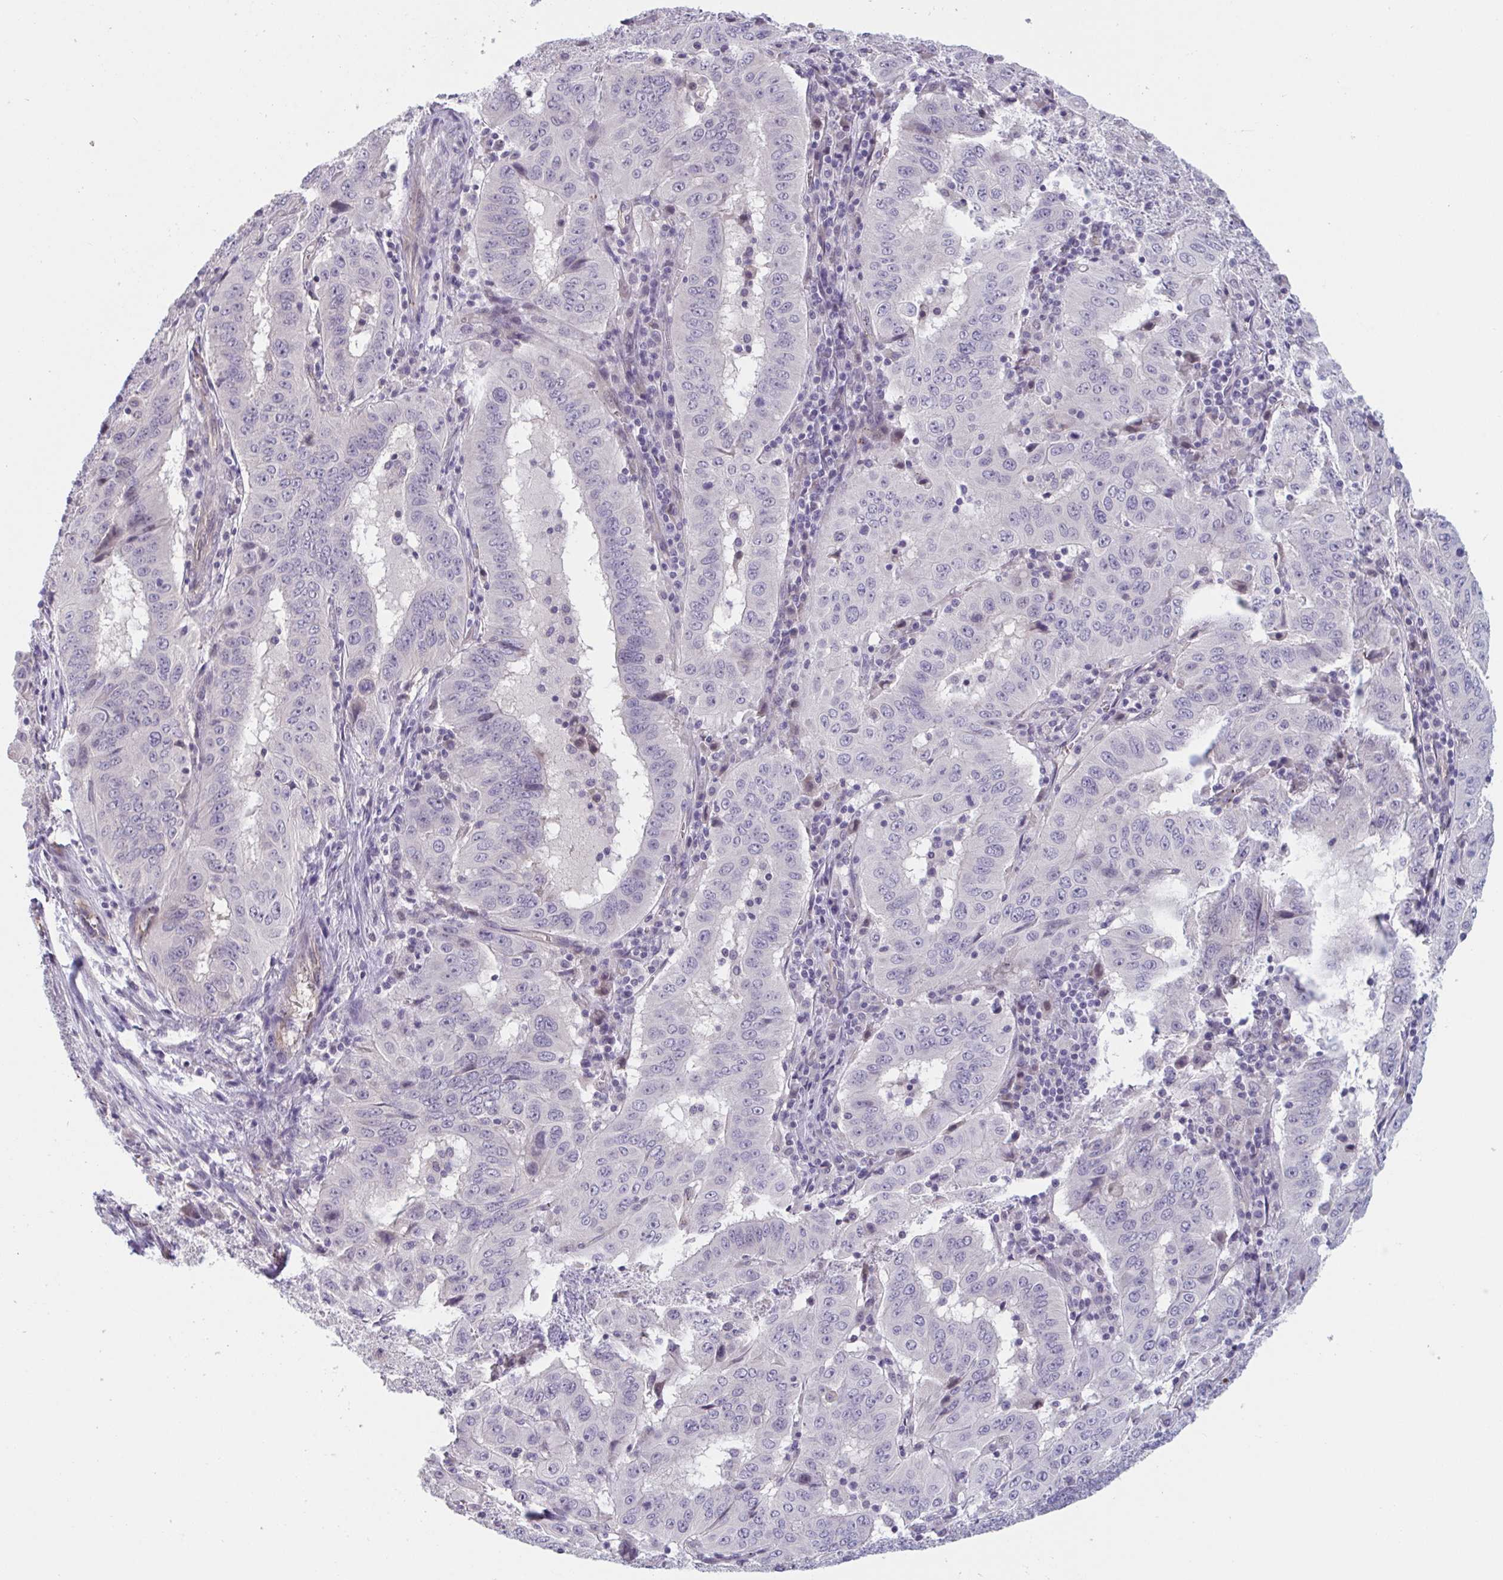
{"staining": {"intensity": "negative", "quantity": "none", "location": "none"}, "tissue": "pancreatic cancer", "cell_type": "Tumor cells", "image_type": "cancer", "snomed": [{"axis": "morphology", "description": "Adenocarcinoma, NOS"}, {"axis": "topography", "description": "Pancreas"}], "caption": "Immunohistochemistry image of pancreatic cancer (adenocarcinoma) stained for a protein (brown), which exhibits no positivity in tumor cells.", "gene": "TNFSF10", "patient": {"sex": "male", "age": 63}}